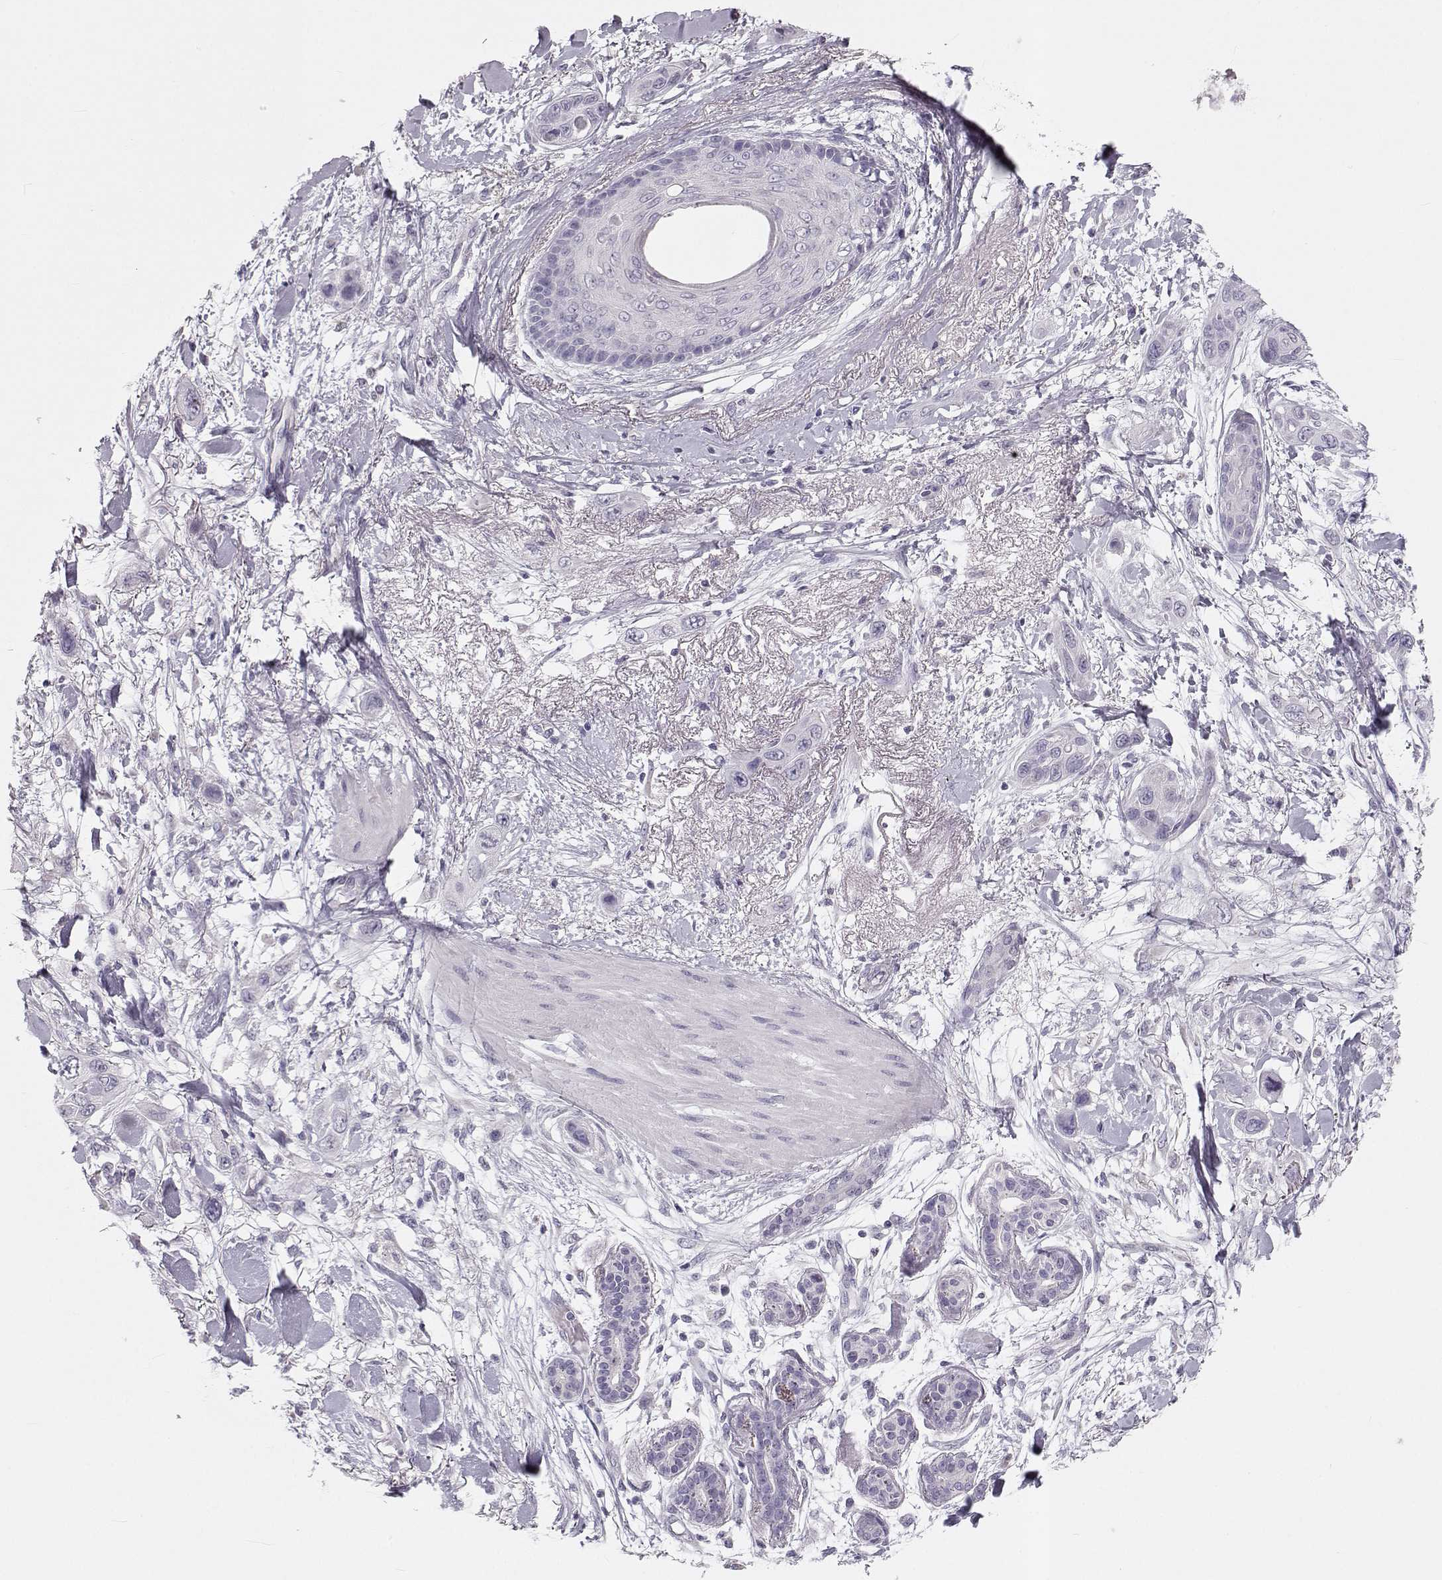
{"staining": {"intensity": "negative", "quantity": "none", "location": "none"}, "tissue": "skin cancer", "cell_type": "Tumor cells", "image_type": "cancer", "snomed": [{"axis": "morphology", "description": "Squamous cell carcinoma, NOS"}, {"axis": "topography", "description": "Skin"}], "caption": "High magnification brightfield microscopy of skin cancer stained with DAB (3,3'-diaminobenzidine) (brown) and counterstained with hematoxylin (blue): tumor cells show no significant staining.", "gene": "OIP5", "patient": {"sex": "male", "age": 79}}